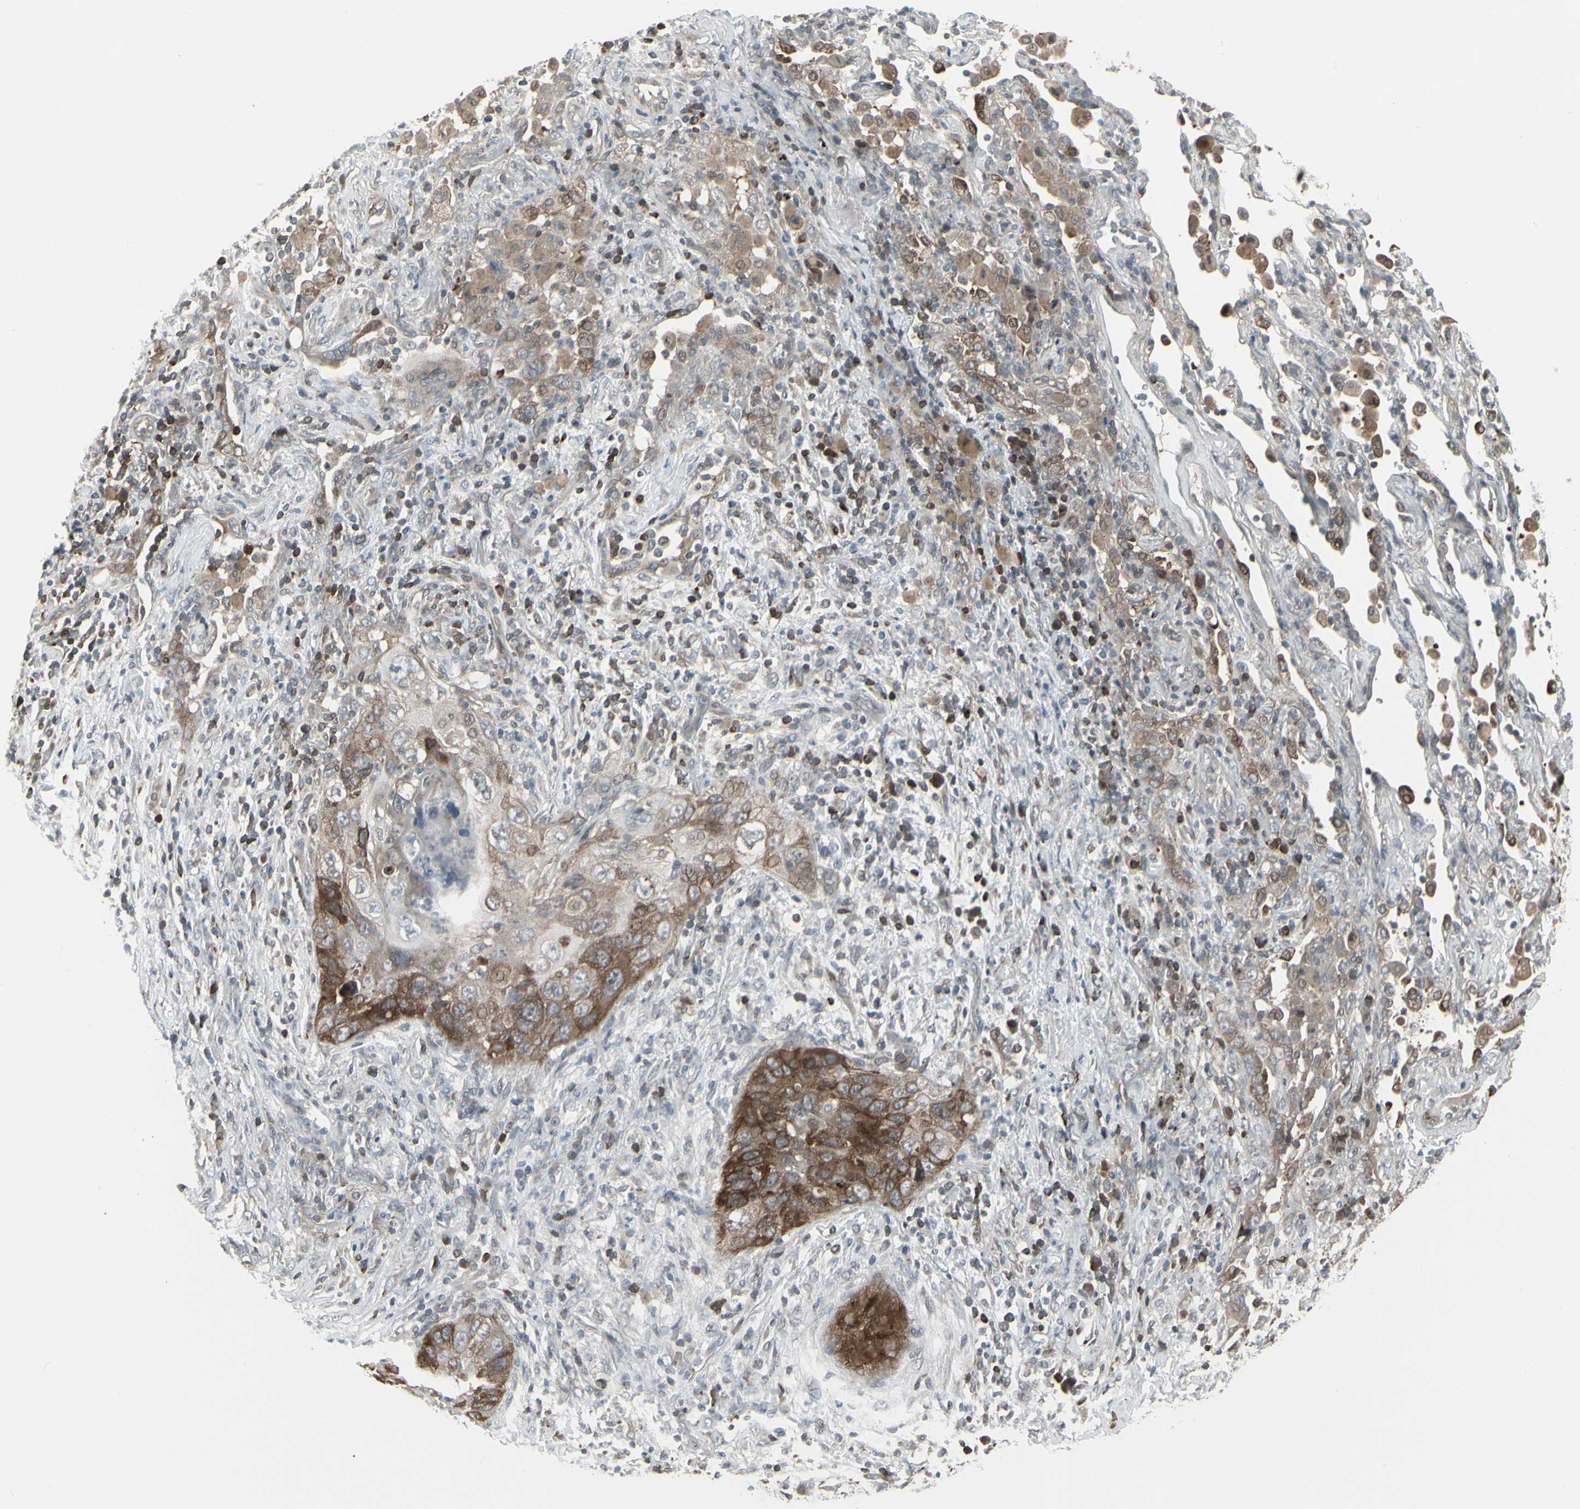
{"staining": {"intensity": "strong", "quantity": ">75%", "location": "cytoplasmic/membranous"}, "tissue": "lung cancer", "cell_type": "Tumor cells", "image_type": "cancer", "snomed": [{"axis": "morphology", "description": "Squamous cell carcinoma, NOS"}, {"axis": "topography", "description": "Lung"}], "caption": "An image of human lung cancer stained for a protein demonstrates strong cytoplasmic/membranous brown staining in tumor cells. (DAB (3,3'-diaminobenzidine) = brown stain, brightfield microscopy at high magnification).", "gene": "IGFBP6", "patient": {"sex": "female", "age": 67}}